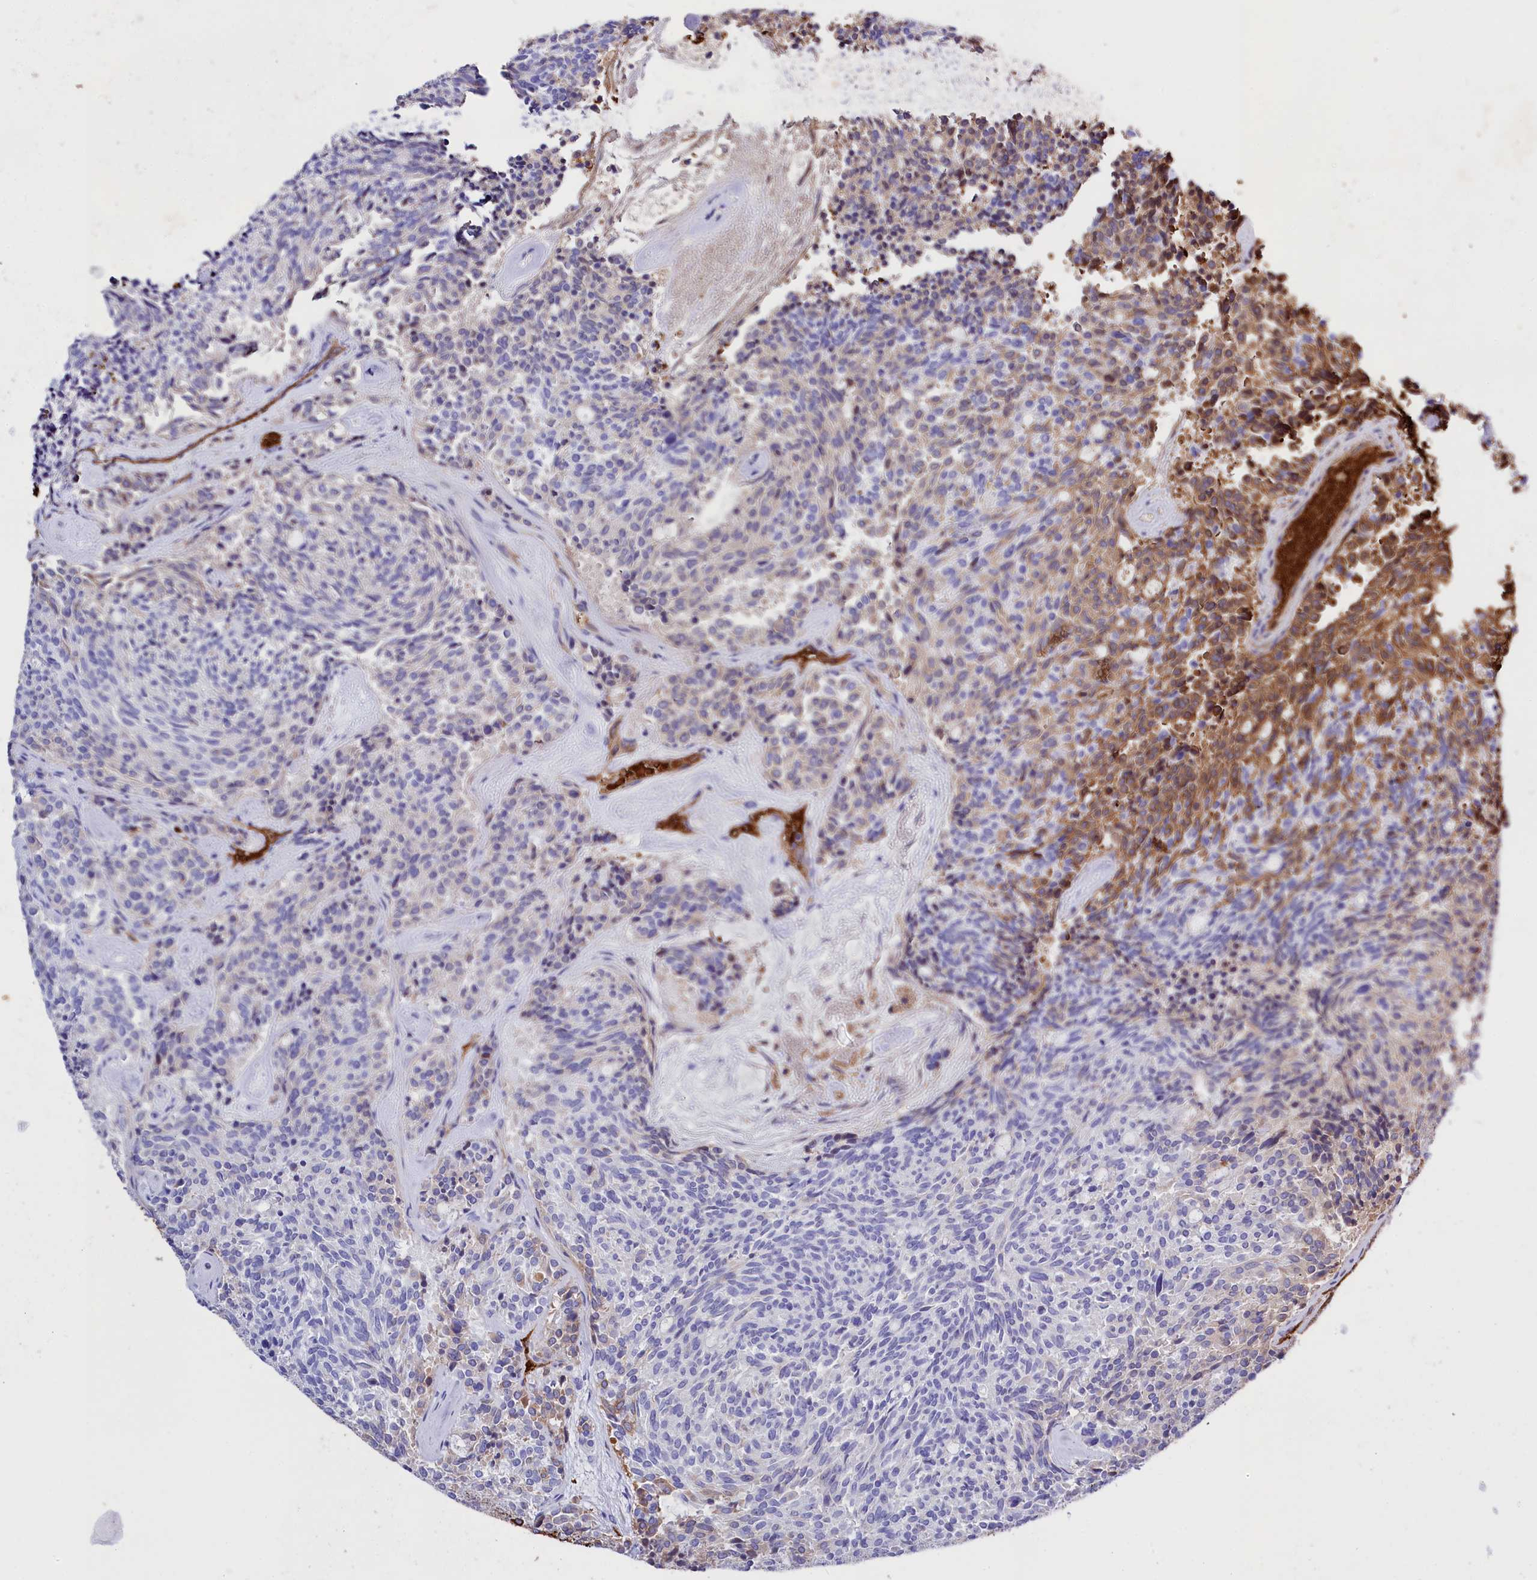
{"staining": {"intensity": "strong", "quantity": "<25%", "location": "cytoplasmic/membranous"}, "tissue": "carcinoid", "cell_type": "Tumor cells", "image_type": "cancer", "snomed": [{"axis": "morphology", "description": "Carcinoid, malignant, NOS"}, {"axis": "topography", "description": "Pancreas"}], "caption": "Carcinoid (malignant) stained for a protein (brown) displays strong cytoplasmic/membranous positive positivity in about <25% of tumor cells.", "gene": "RPUSD3", "patient": {"sex": "female", "age": 54}}